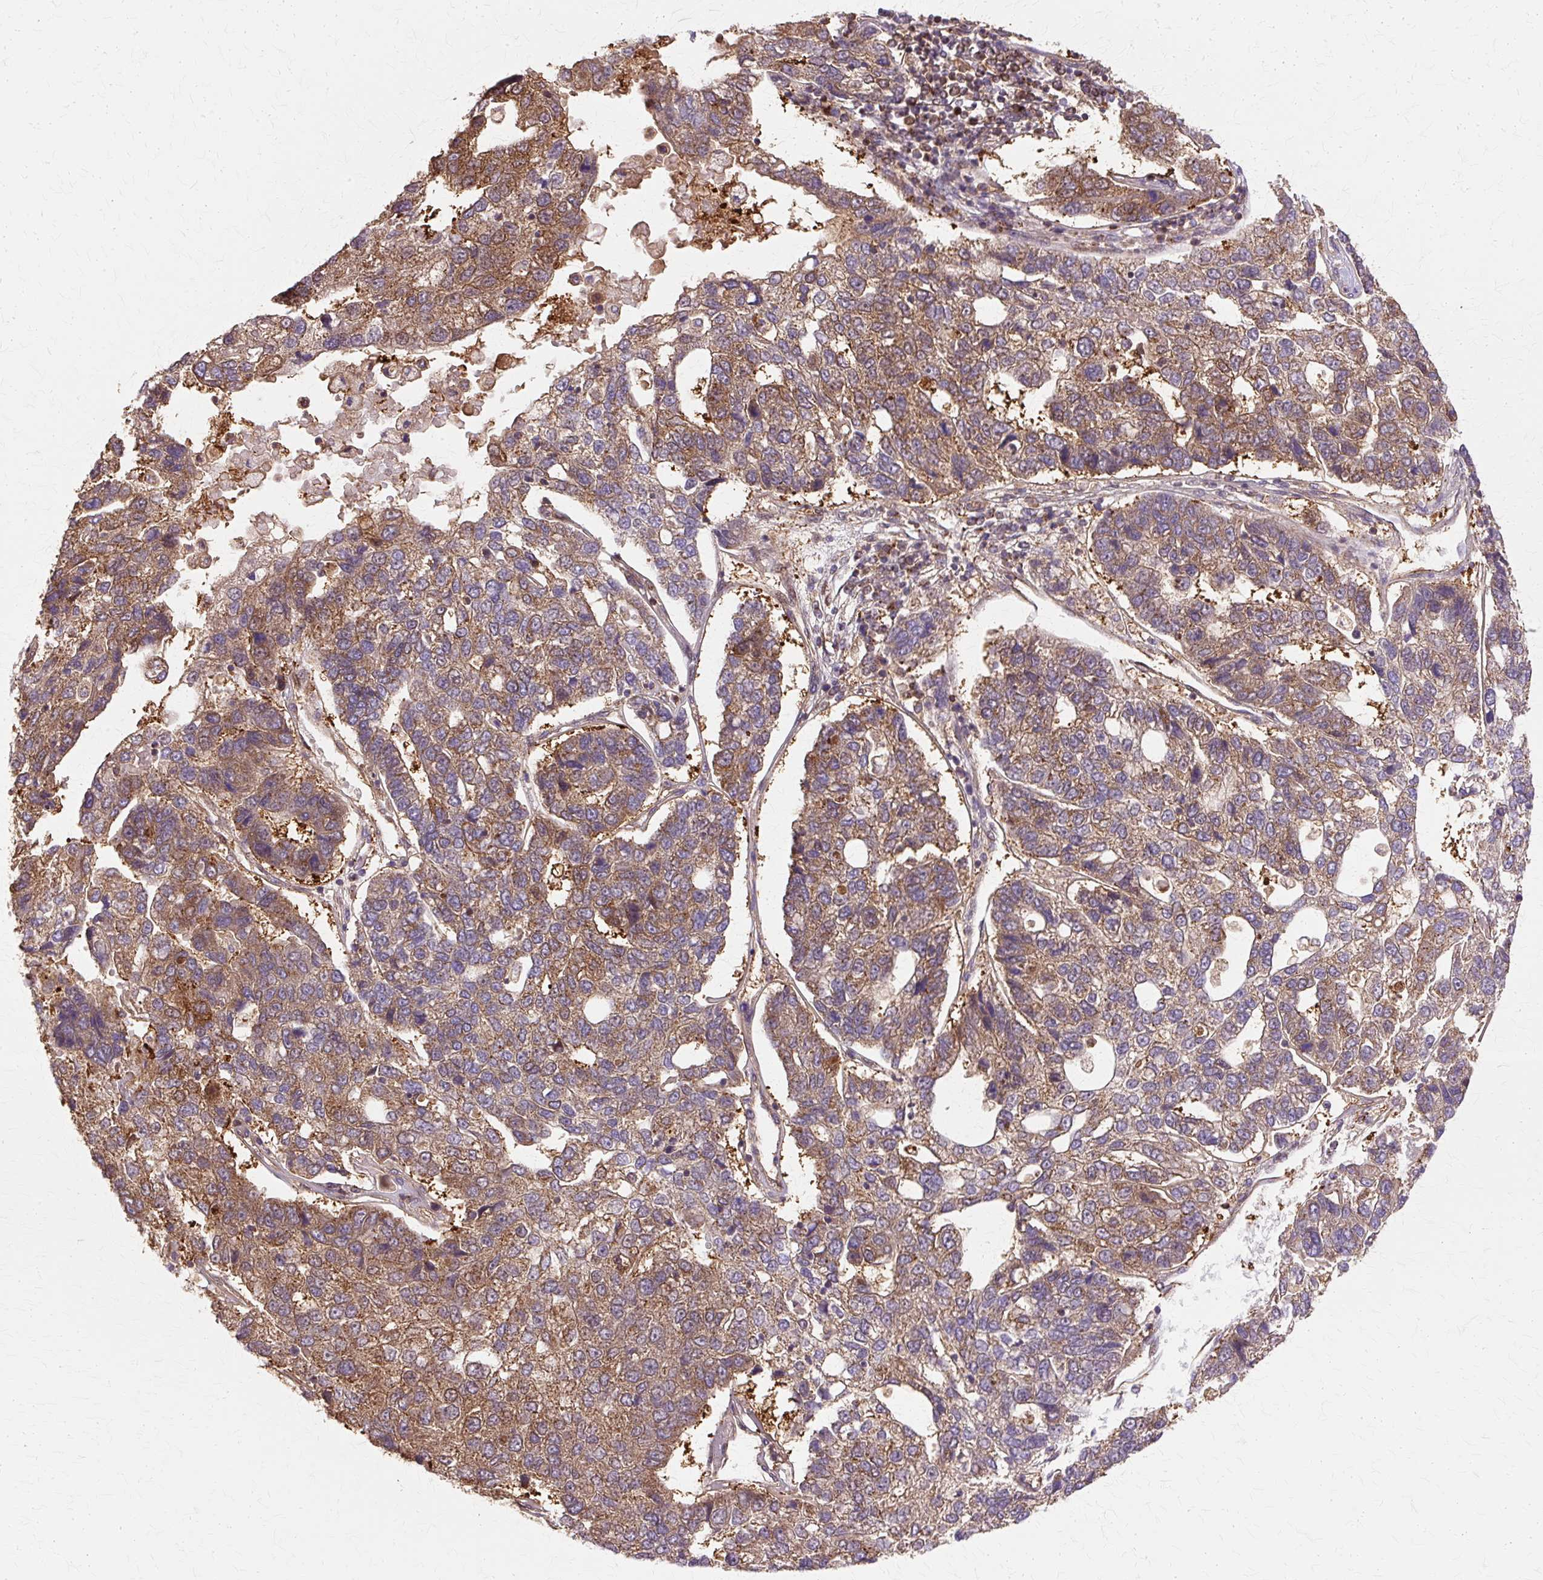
{"staining": {"intensity": "moderate", "quantity": ">75%", "location": "cytoplasmic/membranous"}, "tissue": "pancreatic cancer", "cell_type": "Tumor cells", "image_type": "cancer", "snomed": [{"axis": "morphology", "description": "Adenocarcinoma, NOS"}, {"axis": "topography", "description": "Pancreas"}], "caption": "Tumor cells show medium levels of moderate cytoplasmic/membranous expression in approximately >75% of cells in pancreatic cancer (adenocarcinoma). The staining was performed using DAB (3,3'-diaminobenzidine) to visualize the protein expression in brown, while the nuclei were stained in blue with hematoxylin (Magnification: 20x).", "gene": "COPB1", "patient": {"sex": "female", "age": 61}}